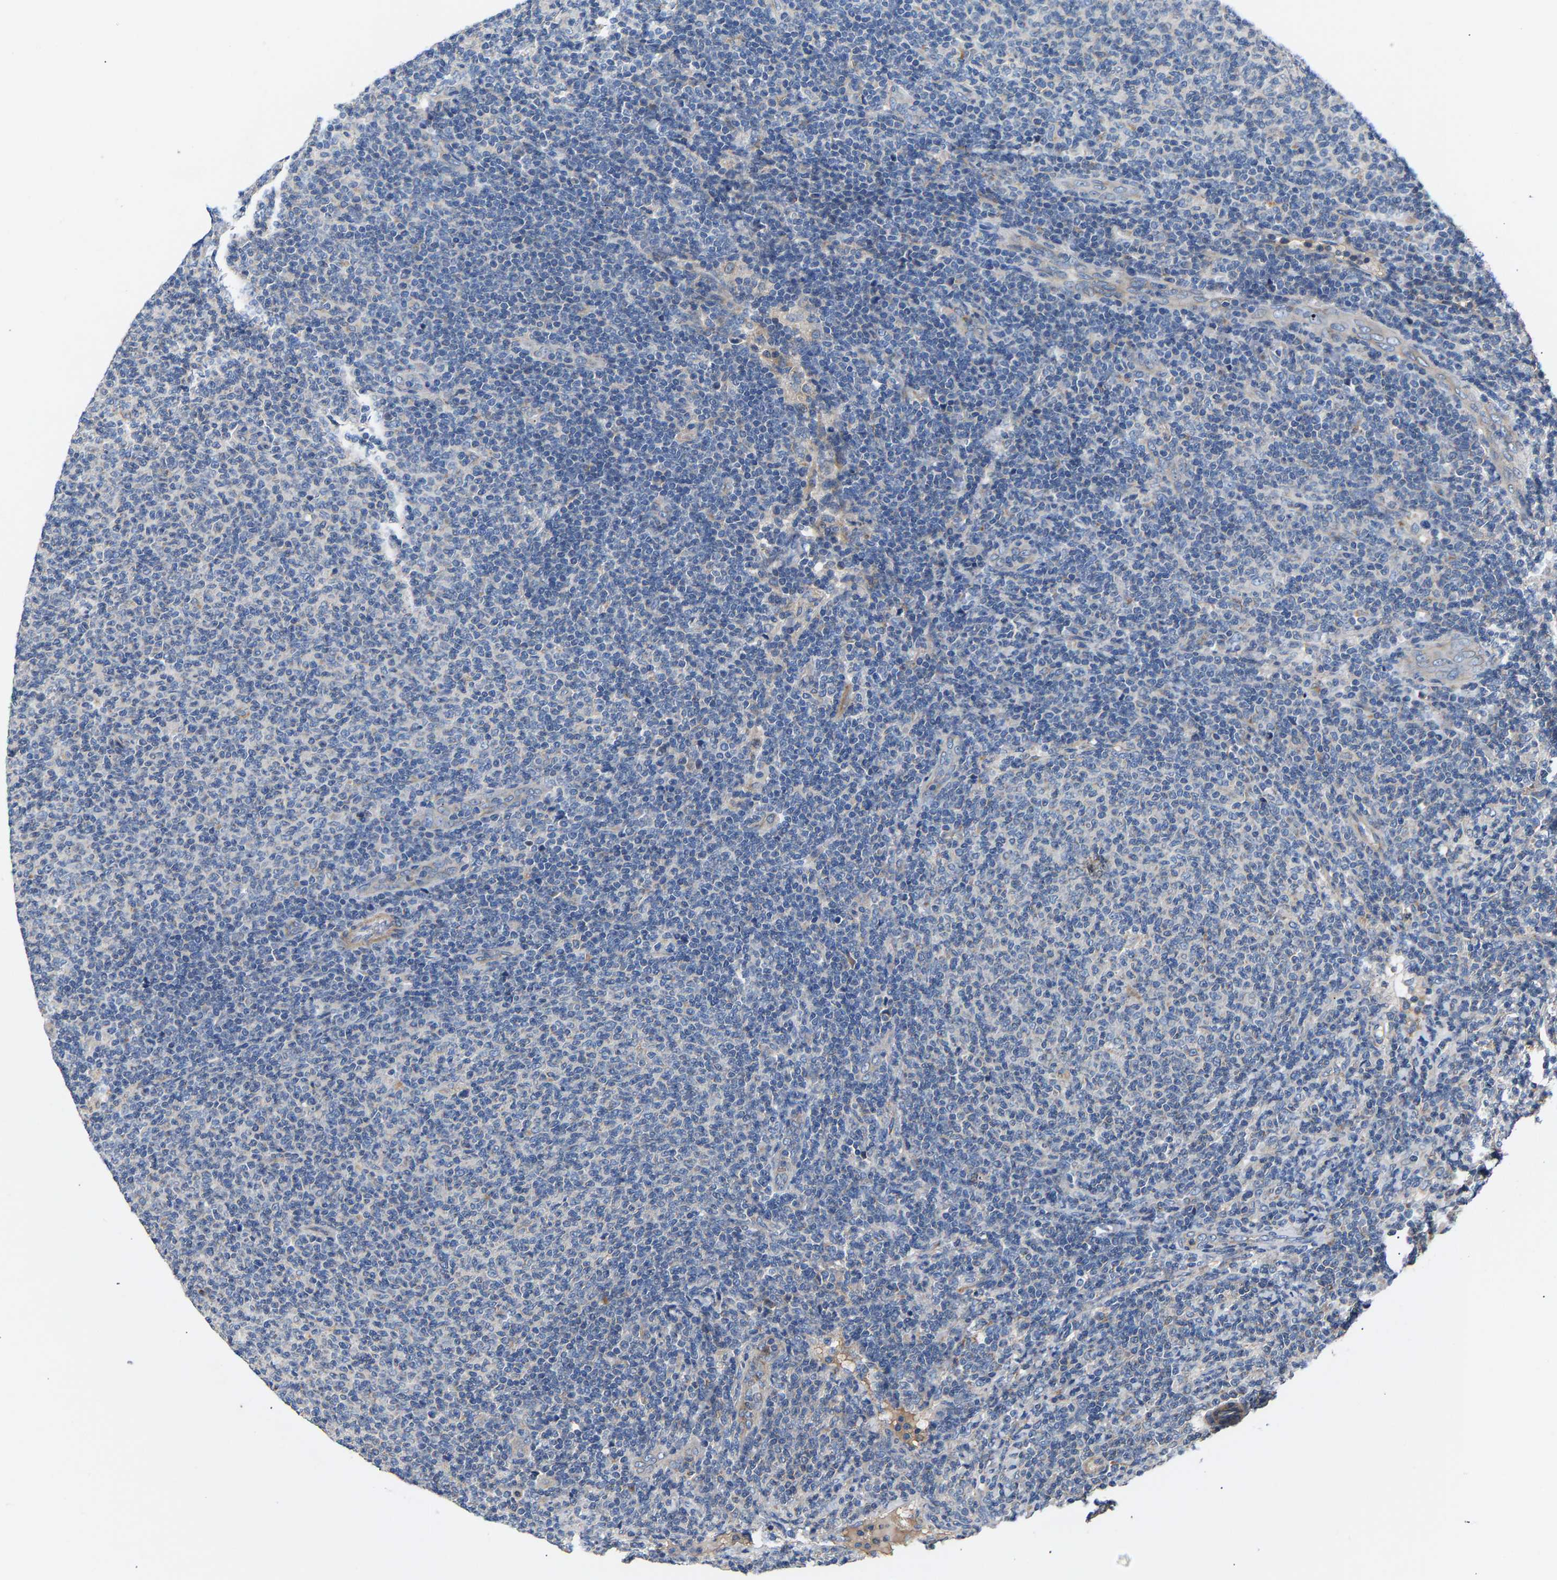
{"staining": {"intensity": "negative", "quantity": "none", "location": "none"}, "tissue": "lymphoma", "cell_type": "Tumor cells", "image_type": "cancer", "snomed": [{"axis": "morphology", "description": "Malignant lymphoma, non-Hodgkin's type, Low grade"}, {"axis": "topography", "description": "Lymph node"}], "caption": "This is an IHC histopathology image of human lymphoma. There is no positivity in tumor cells.", "gene": "CCDC171", "patient": {"sex": "male", "age": 66}}